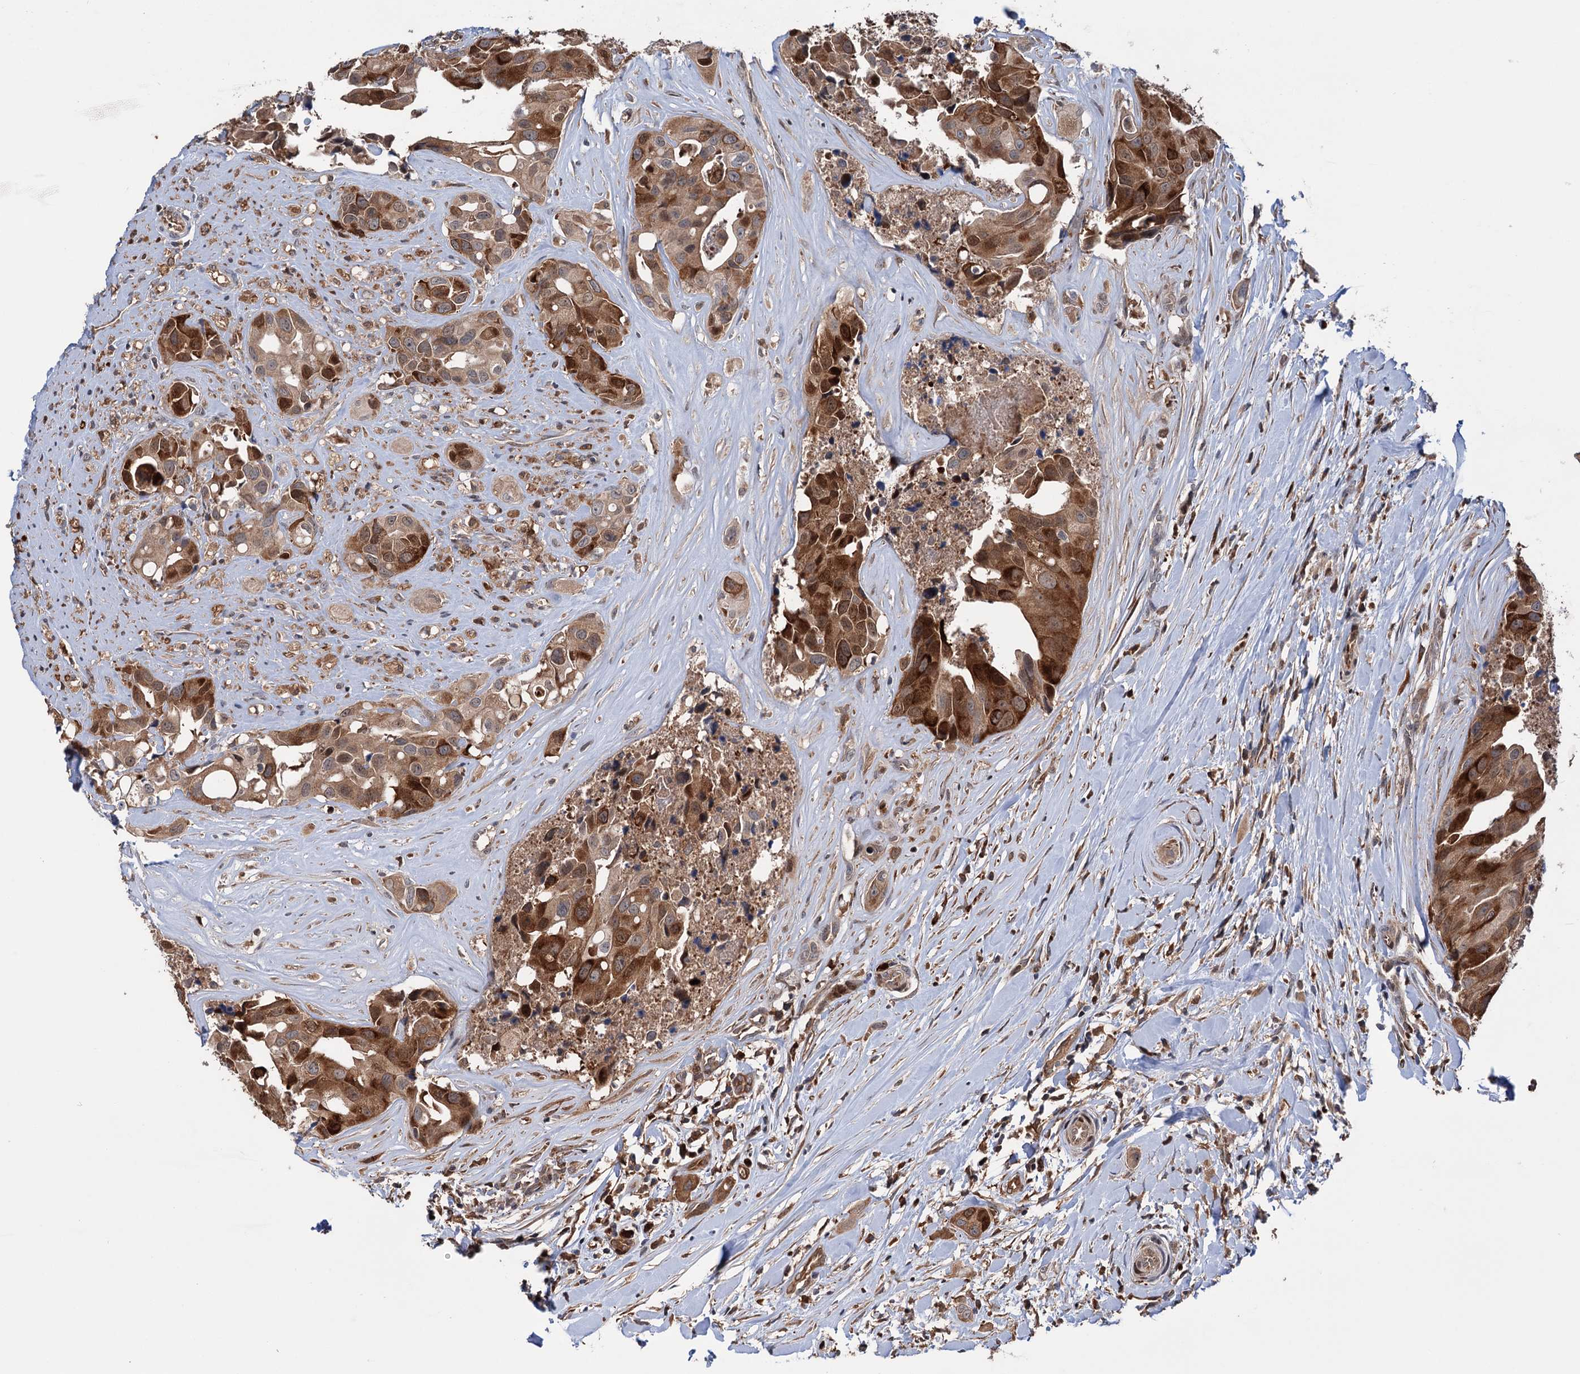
{"staining": {"intensity": "strong", "quantity": ">75%", "location": "cytoplasmic/membranous,nuclear"}, "tissue": "head and neck cancer", "cell_type": "Tumor cells", "image_type": "cancer", "snomed": [{"axis": "morphology", "description": "Adenocarcinoma, NOS"}, {"axis": "morphology", "description": "Adenocarcinoma, metastatic, NOS"}, {"axis": "topography", "description": "Head-Neck"}], "caption": "The image shows immunohistochemical staining of head and neck cancer. There is strong cytoplasmic/membranous and nuclear positivity is appreciated in about >75% of tumor cells.", "gene": "NCAPD2", "patient": {"sex": "male", "age": 75}}